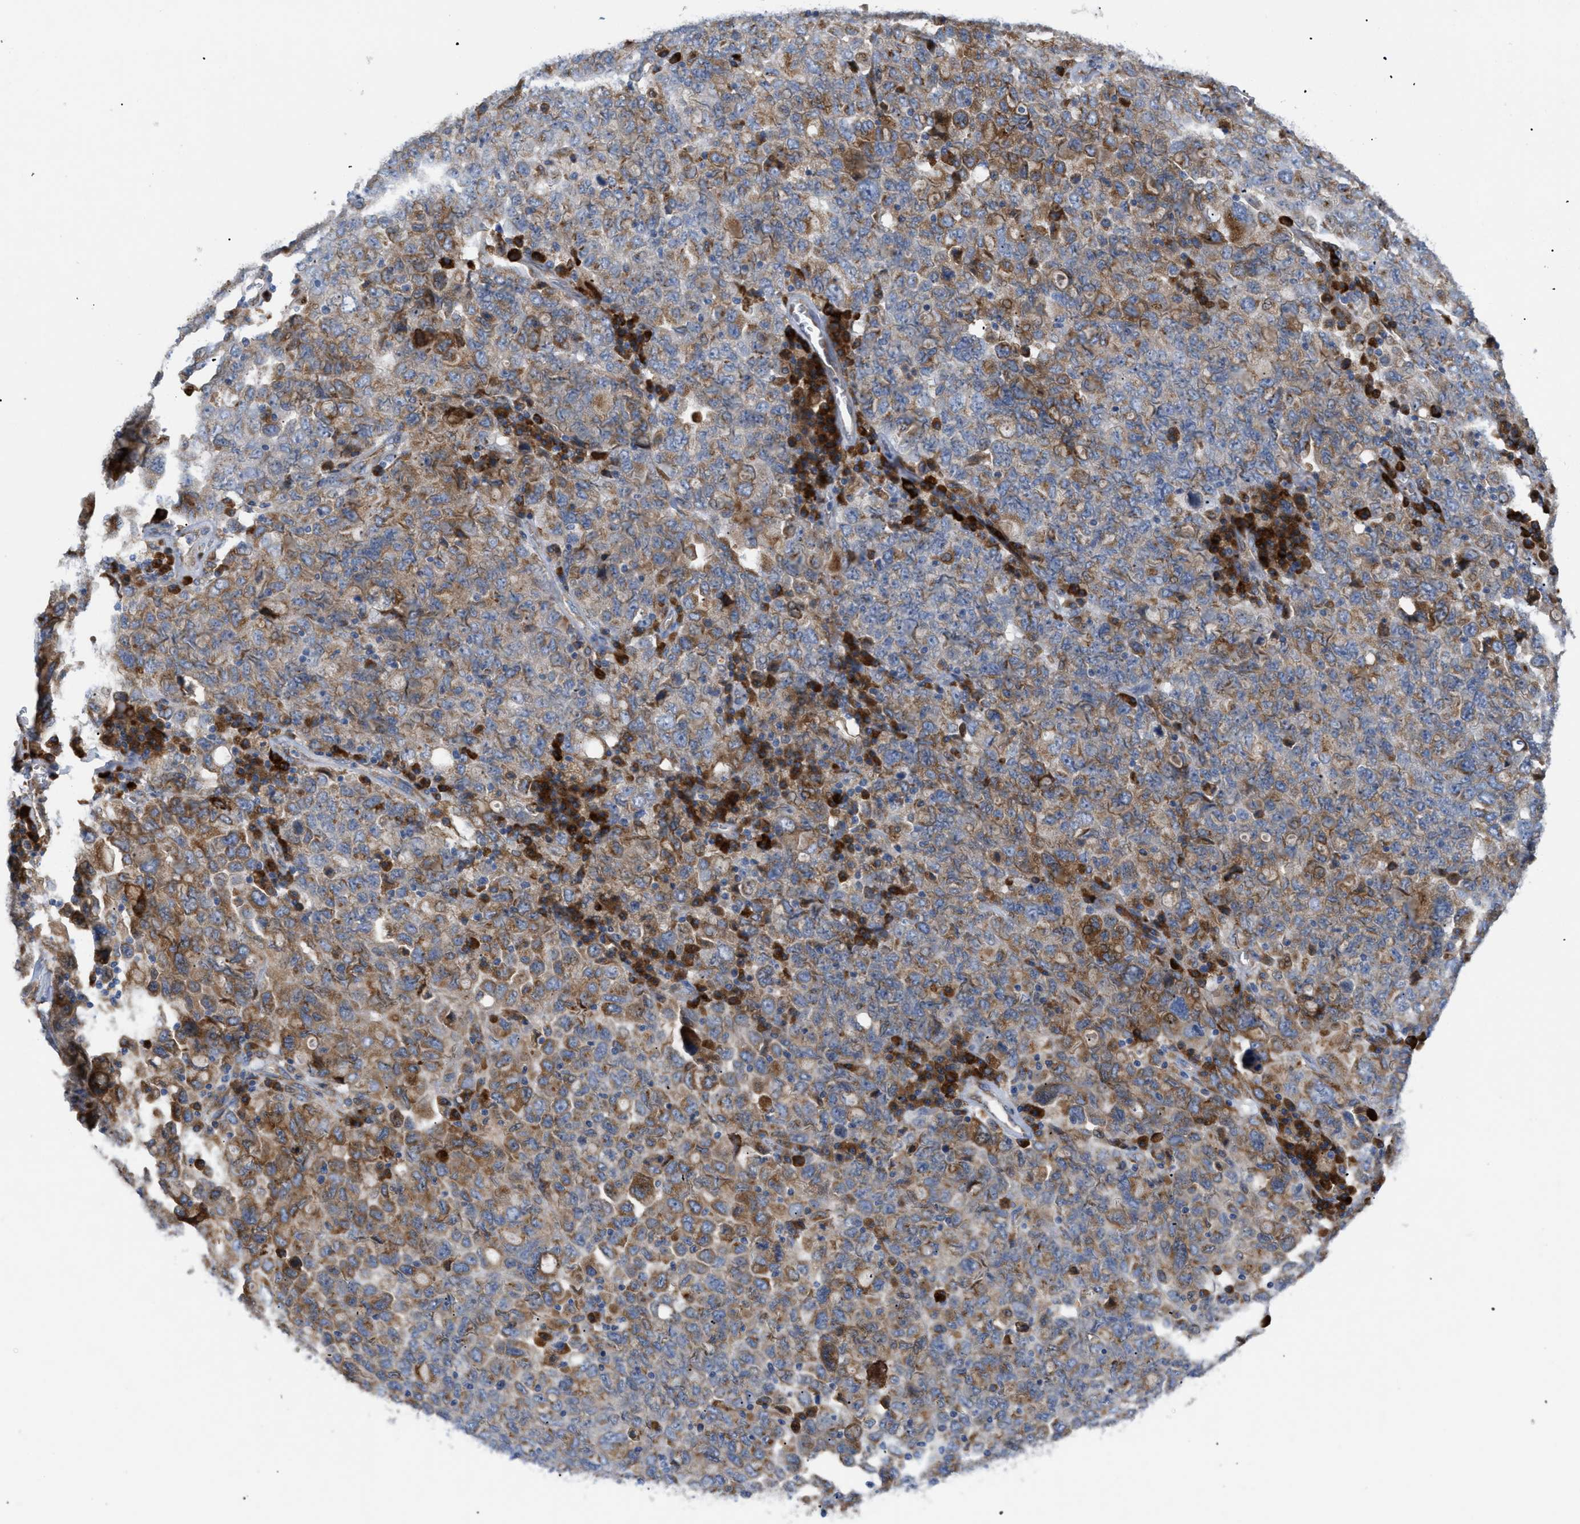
{"staining": {"intensity": "moderate", "quantity": "25%-75%", "location": "cytoplasmic/membranous"}, "tissue": "ovarian cancer", "cell_type": "Tumor cells", "image_type": "cancer", "snomed": [{"axis": "morphology", "description": "Carcinoma, endometroid"}, {"axis": "topography", "description": "Ovary"}], "caption": "Moderate cytoplasmic/membranous positivity for a protein is identified in about 25%-75% of tumor cells of ovarian cancer (endometroid carcinoma) using immunohistochemistry (IHC).", "gene": "SLC50A1", "patient": {"sex": "female", "age": 62}}